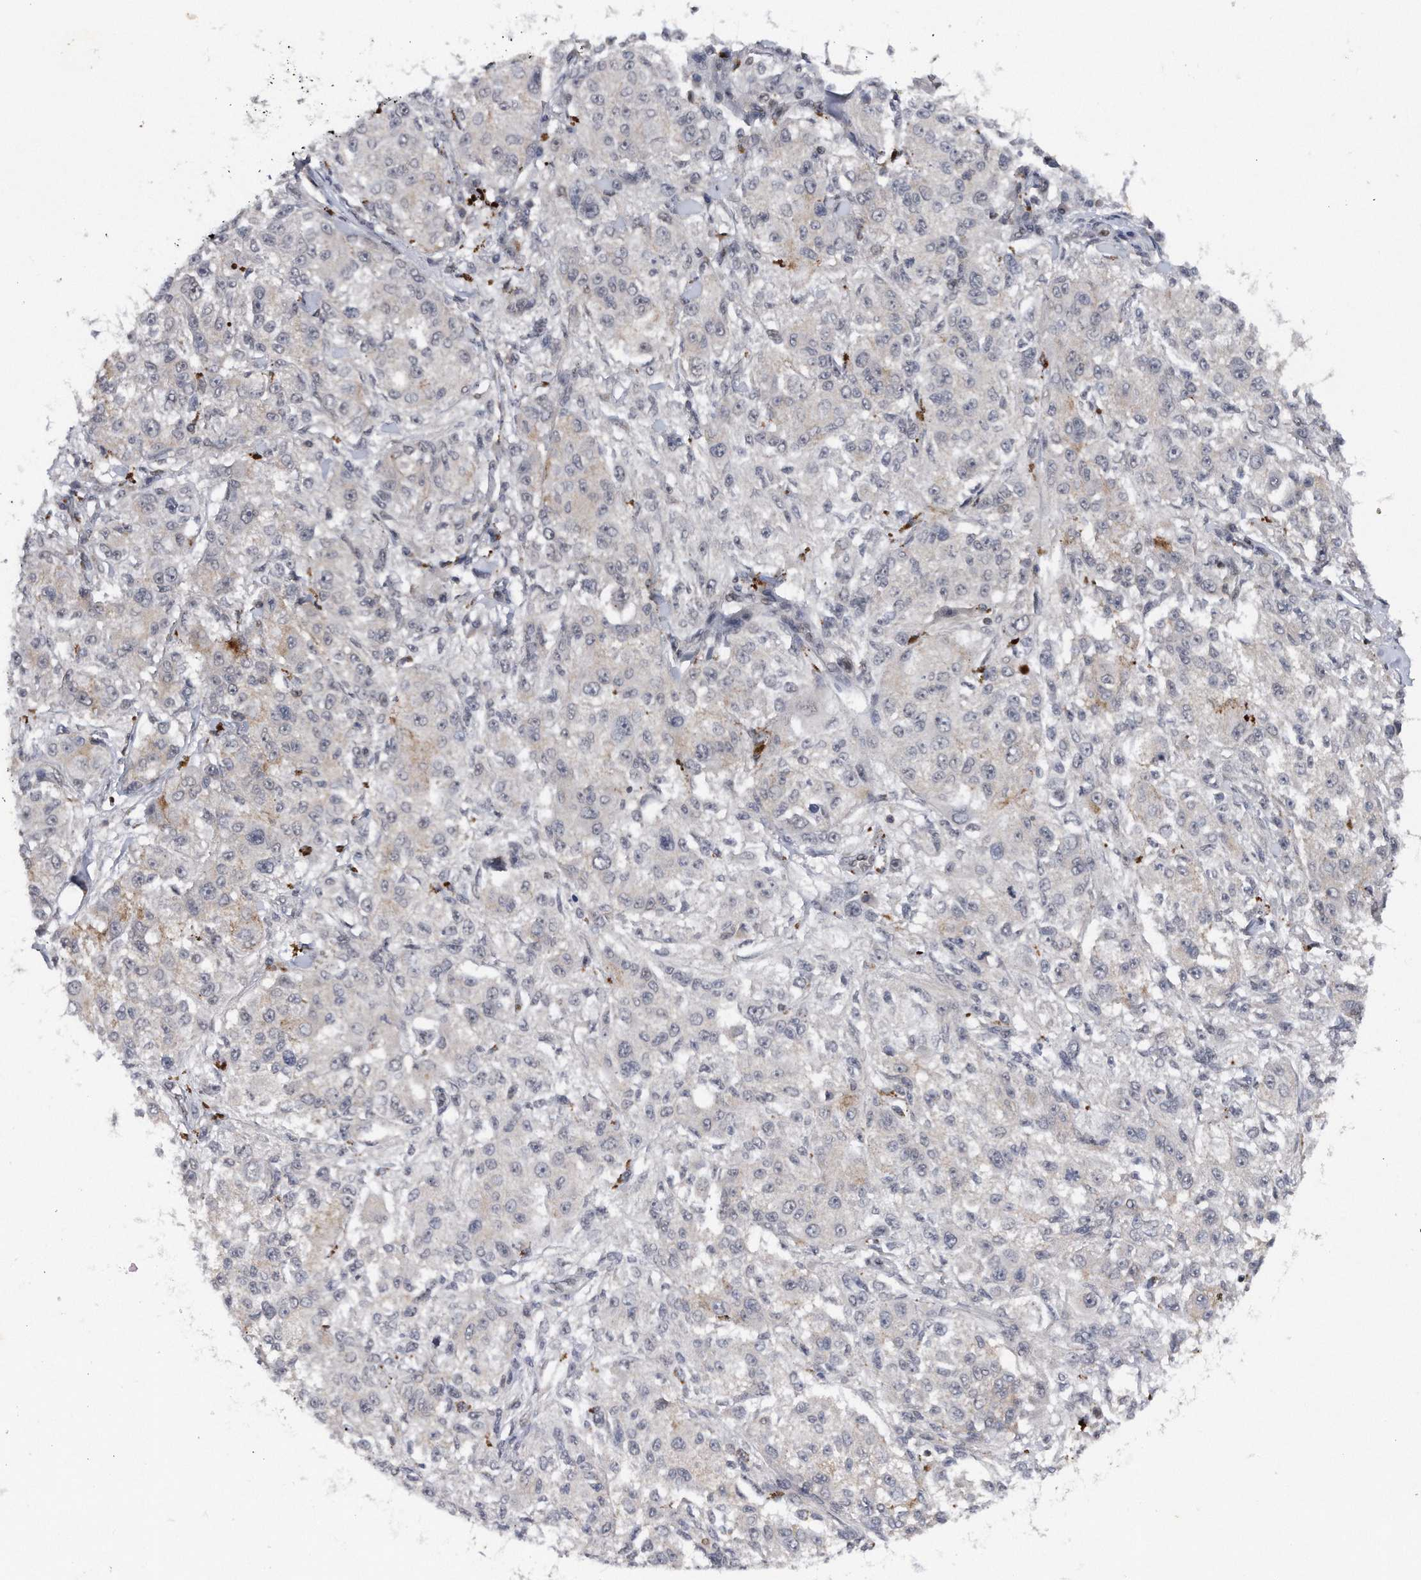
{"staining": {"intensity": "negative", "quantity": "none", "location": "none"}, "tissue": "melanoma", "cell_type": "Tumor cells", "image_type": "cancer", "snomed": [{"axis": "morphology", "description": "Necrosis, NOS"}, {"axis": "morphology", "description": "Malignant melanoma, NOS"}, {"axis": "topography", "description": "Skin"}], "caption": "IHC histopathology image of human melanoma stained for a protein (brown), which shows no positivity in tumor cells.", "gene": "VIRMA", "patient": {"sex": "female", "age": 87}}